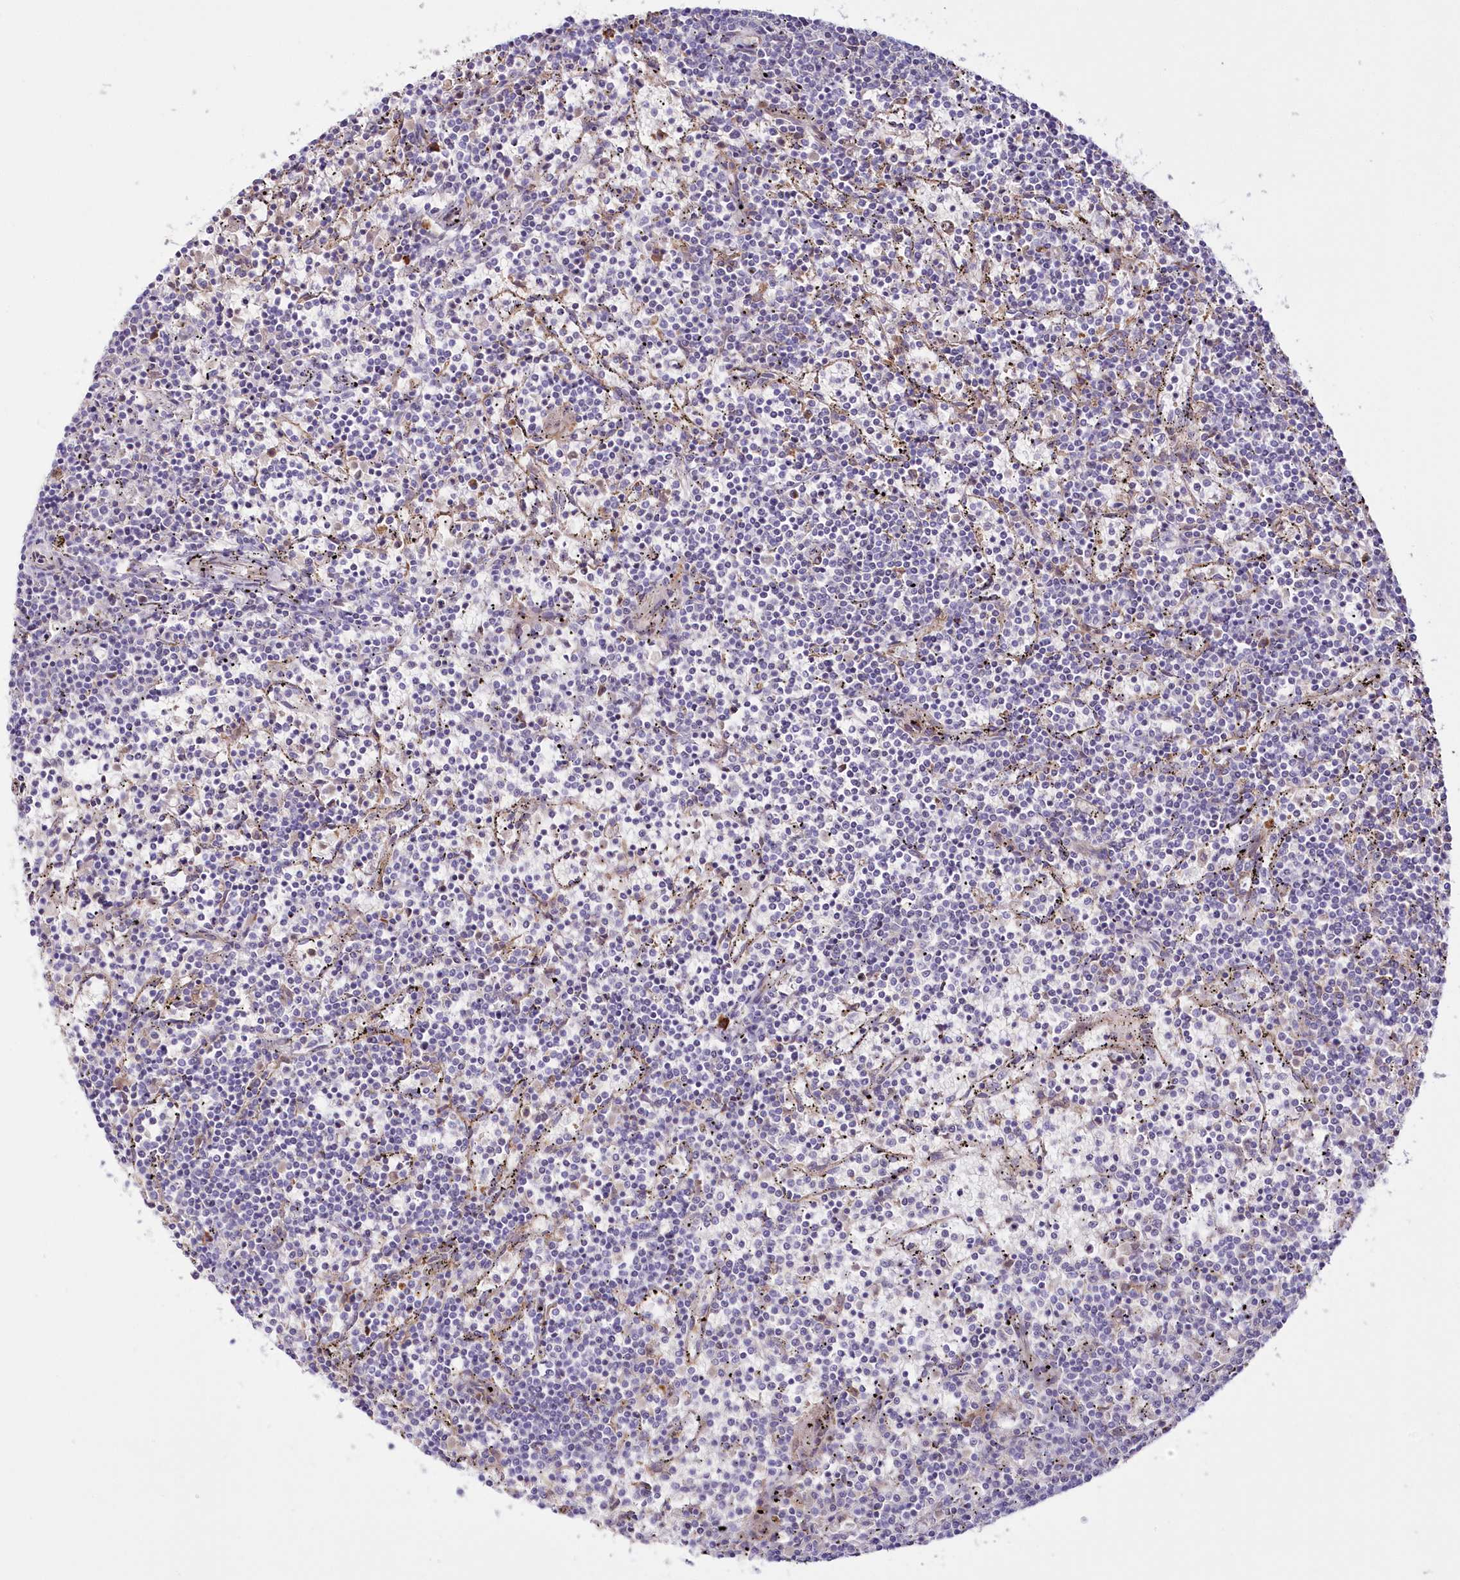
{"staining": {"intensity": "negative", "quantity": "none", "location": "none"}, "tissue": "lymphoma", "cell_type": "Tumor cells", "image_type": "cancer", "snomed": [{"axis": "morphology", "description": "Malignant lymphoma, non-Hodgkin's type, Low grade"}, {"axis": "topography", "description": "Spleen"}], "caption": "High magnification brightfield microscopy of malignant lymphoma, non-Hodgkin's type (low-grade) stained with DAB (3,3'-diaminobenzidine) (brown) and counterstained with hematoxylin (blue): tumor cells show no significant expression. (Immunohistochemistry (ihc), brightfield microscopy, high magnification).", "gene": "ARFGEF3", "patient": {"sex": "female", "age": 50}}